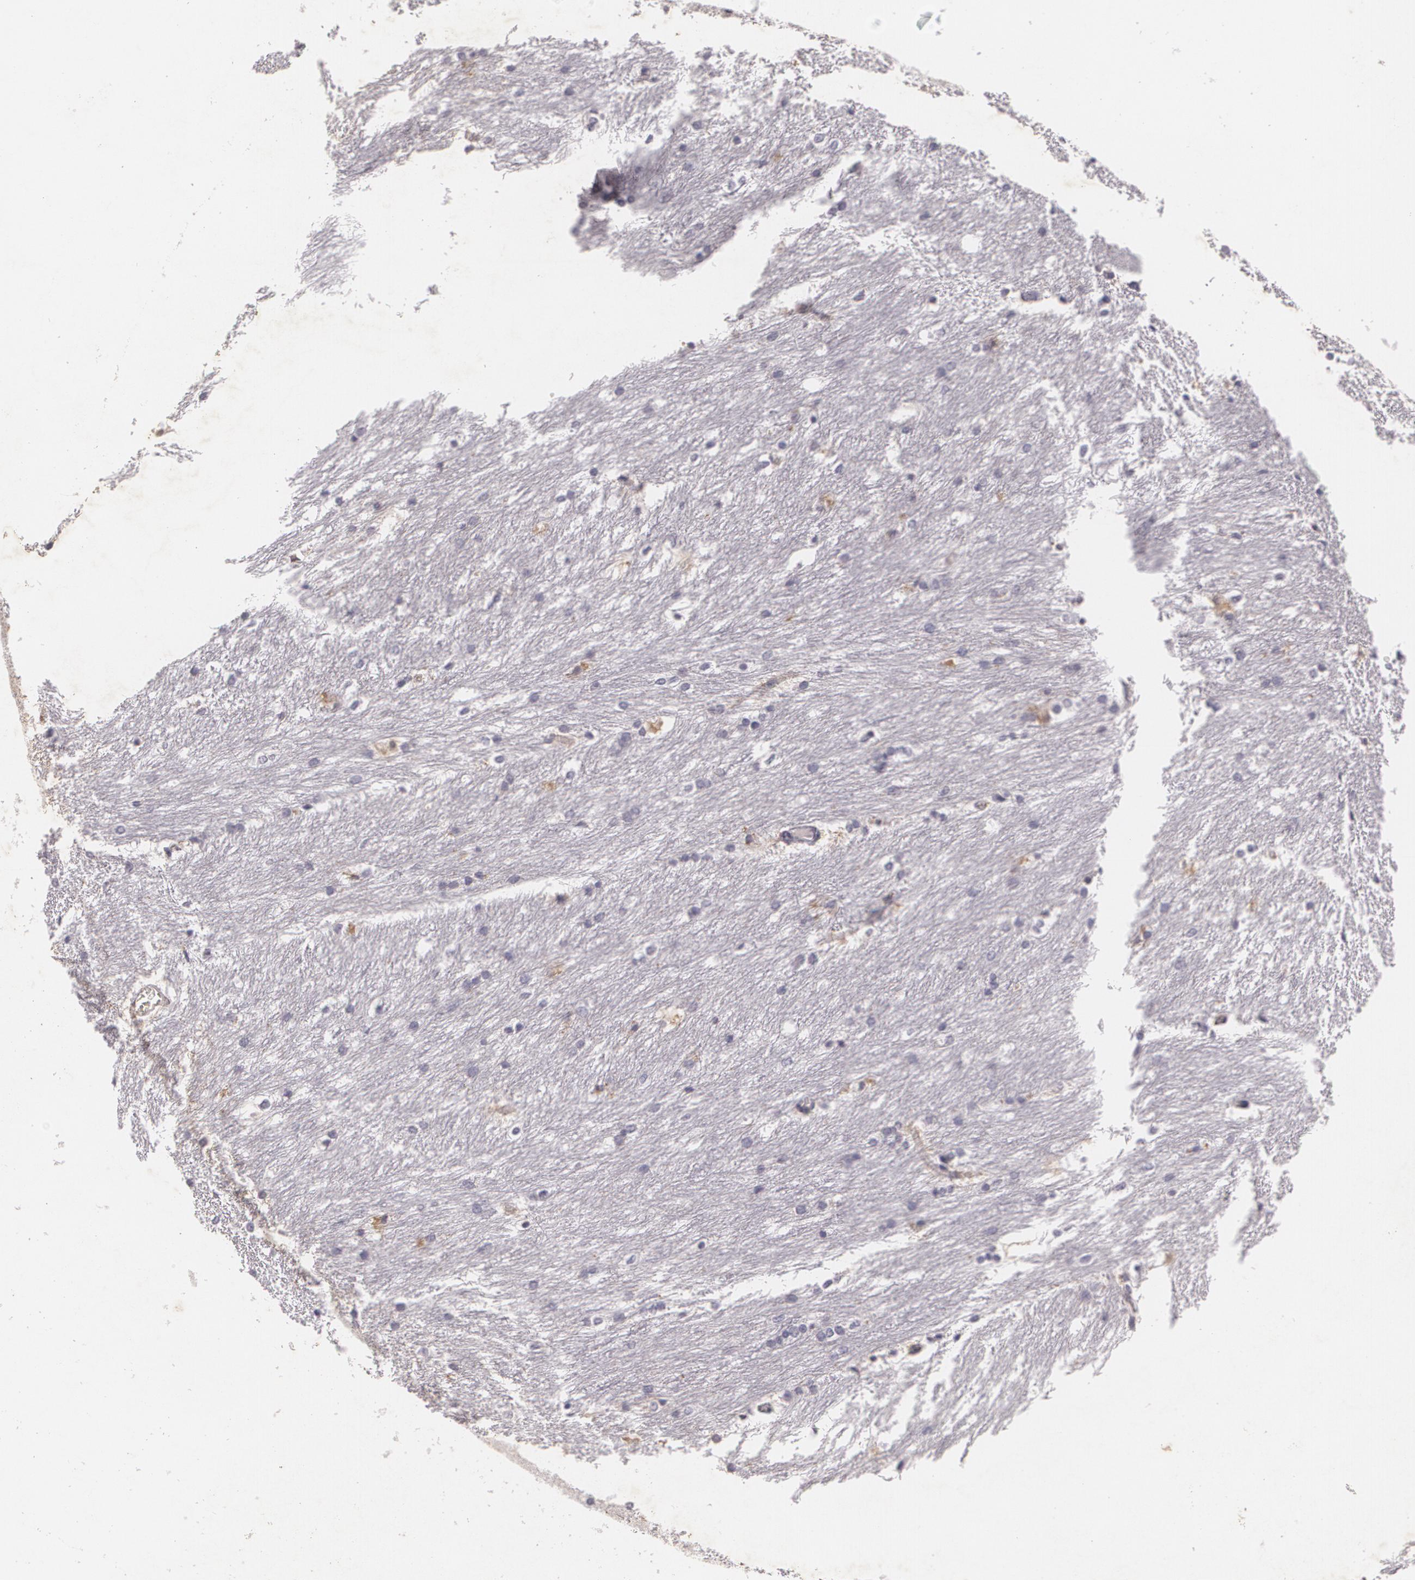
{"staining": {"intensity": "negative", "quantity": "none", "location": "none"}, "tissue": "caudate", "cell_type": "Glial cells", "image_type": "normal", "snomed": [{"axis": "morphology", "description": "Normal tissue, NOS"}, {"axis": "topography", "description": "Lateral ventricle wall"}], "caption": "IHC of benign human caudate exhibits no staining in glial cells. Nuclei are stained in blue.", "gene": "KCNA4", "patient": {"sex": "female", "age": 19}}